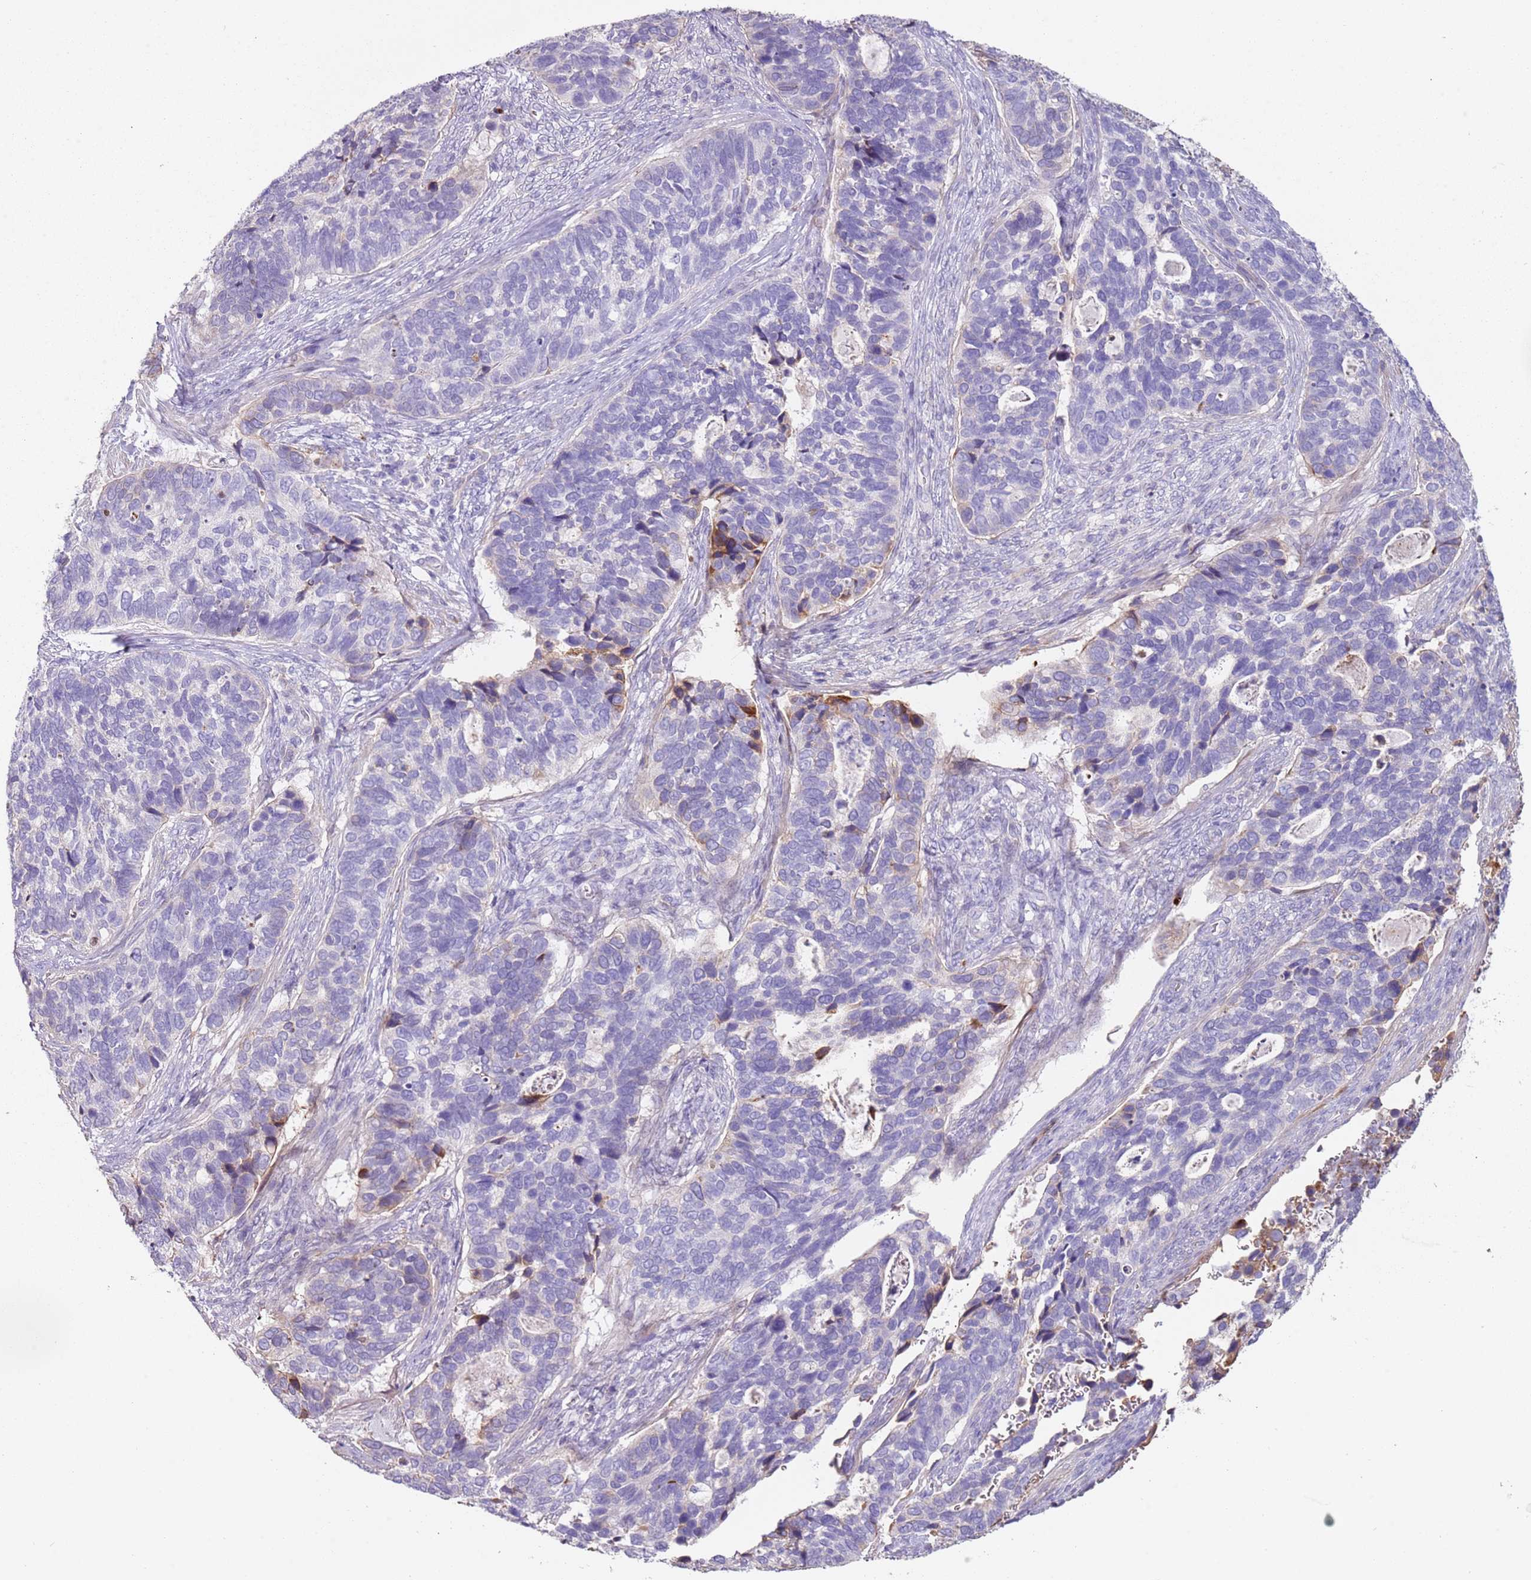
{"staining": {"intensity": "moderate", "quantity": "<25%", "location": "cytoplasmic/membranous"}, "tissue": "cervical cancer", "cell_type": "Tumor cells", "image_type": "cancer", "snomed": [{"axis": "morphology", "description": "Squamous cell carcinoma, NOS"}, {"axis": "topography", "description": "Cervix"}], "caption": "An immunohistochemistry image of tumor tissue is shown. Protein staining in brown highlights moderate cytoplasmic/membranous positivity in squamous cell carcinoma (cervical) within tumor cells. (IHC, brightfield microscopy, high magnification).", "gene": "NBPF3", "patient": {"sex": "female", "age": 38}}